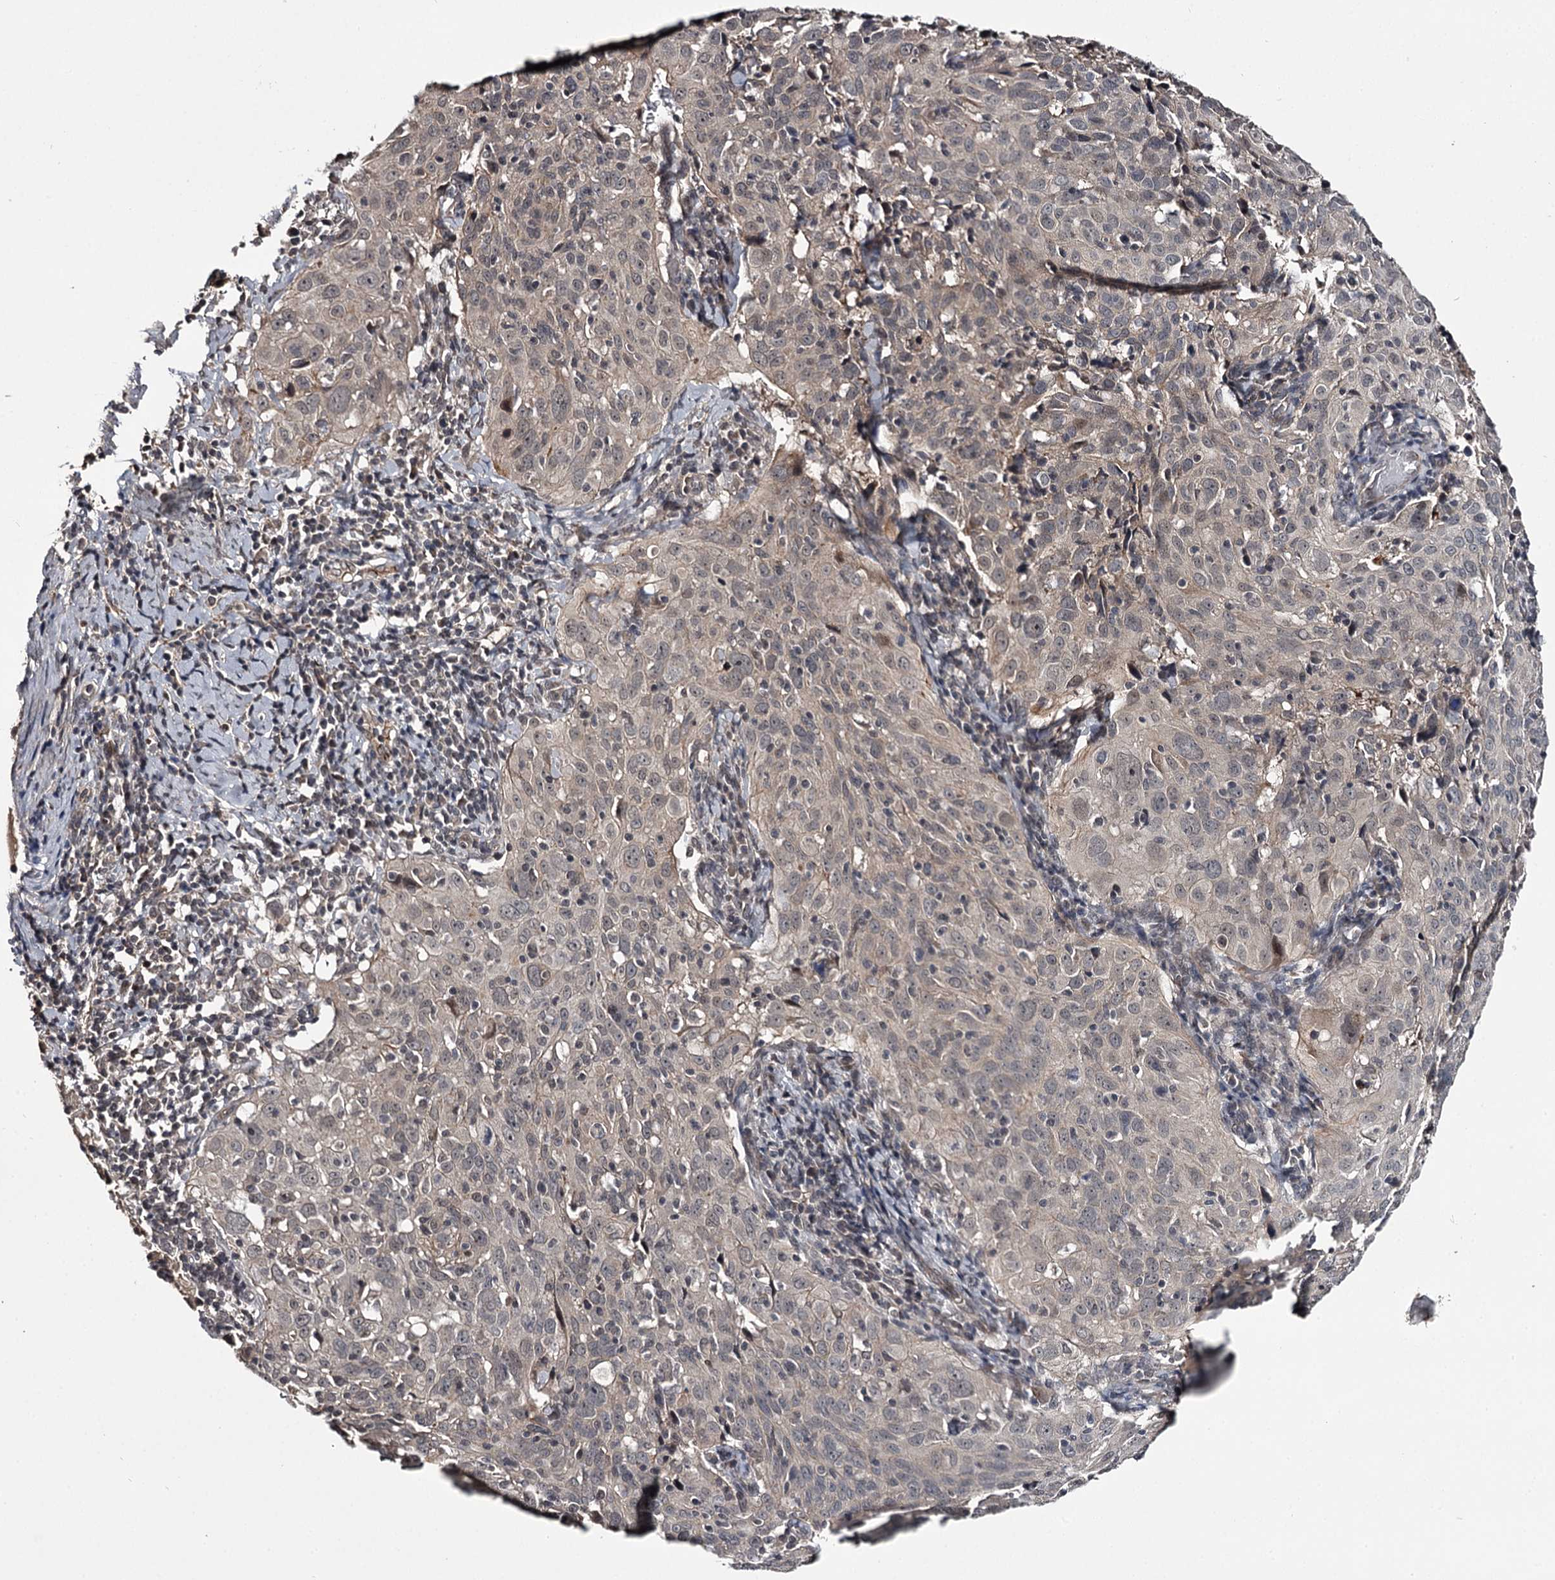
{"staining": {"intensity": "weak", "quantity": "<25%", "location": "cytoplasmic/membranous"}, "tissue": "cervical cancer", "cell_type": "Tumor cells", "image_type": "cancer", "snomed": [{"axis": "morphology", "description": "Squamous cell carcinoma, NOS"}, {"axis": "topography", "description": "Cervix"}], "caption": "An image of cervical cancer (squamous cell carcinoma) stained for a protein shows no brown staining in tumor cells. (DAB IHC with hematoxylin counter stain).", "gene": "CWF19L2", "patient": {"sex": "female", "age": 31}}